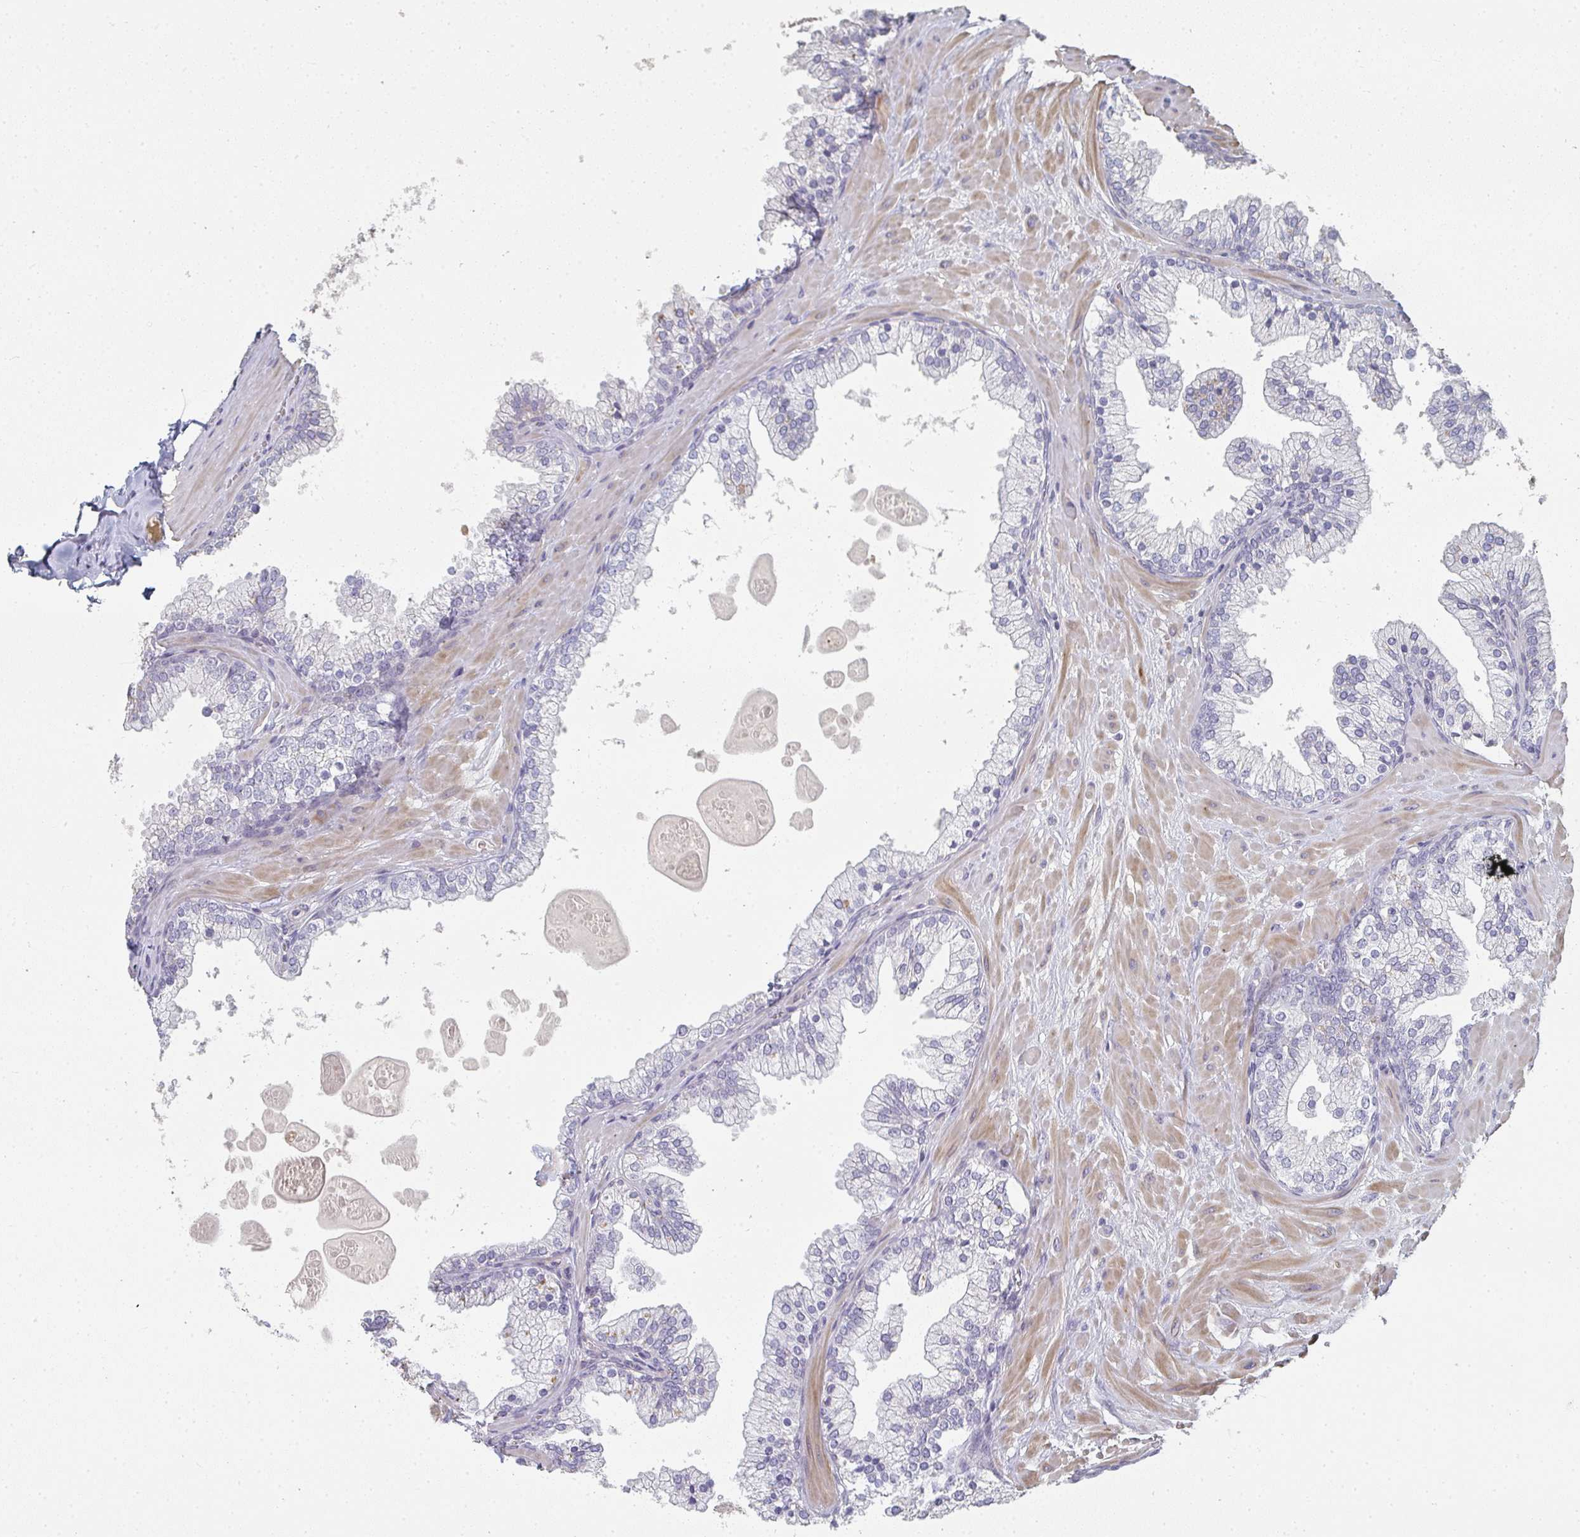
{"staining": {"intensity": "negative", "quantity": "none", "location": "none"}, "tissue": "prostate", "cell_type": "Glandular cells", "image_type": "normal", "snomed": [{"axis": "morphology", "description": "Normal tissue, NOS"}, {"axis": "topography", "description": "Prostate"}, {"axis": "topography", "description": "Peripheral nerve tissue"}], "caption": "Immunohistochemistry (IHC) image of unremarkable prostate: human prostate stained with DAB shows no significant protein staining in glandular cells.", "gene": "A1CF", "patient": {"sex": "male", "age": 61}}